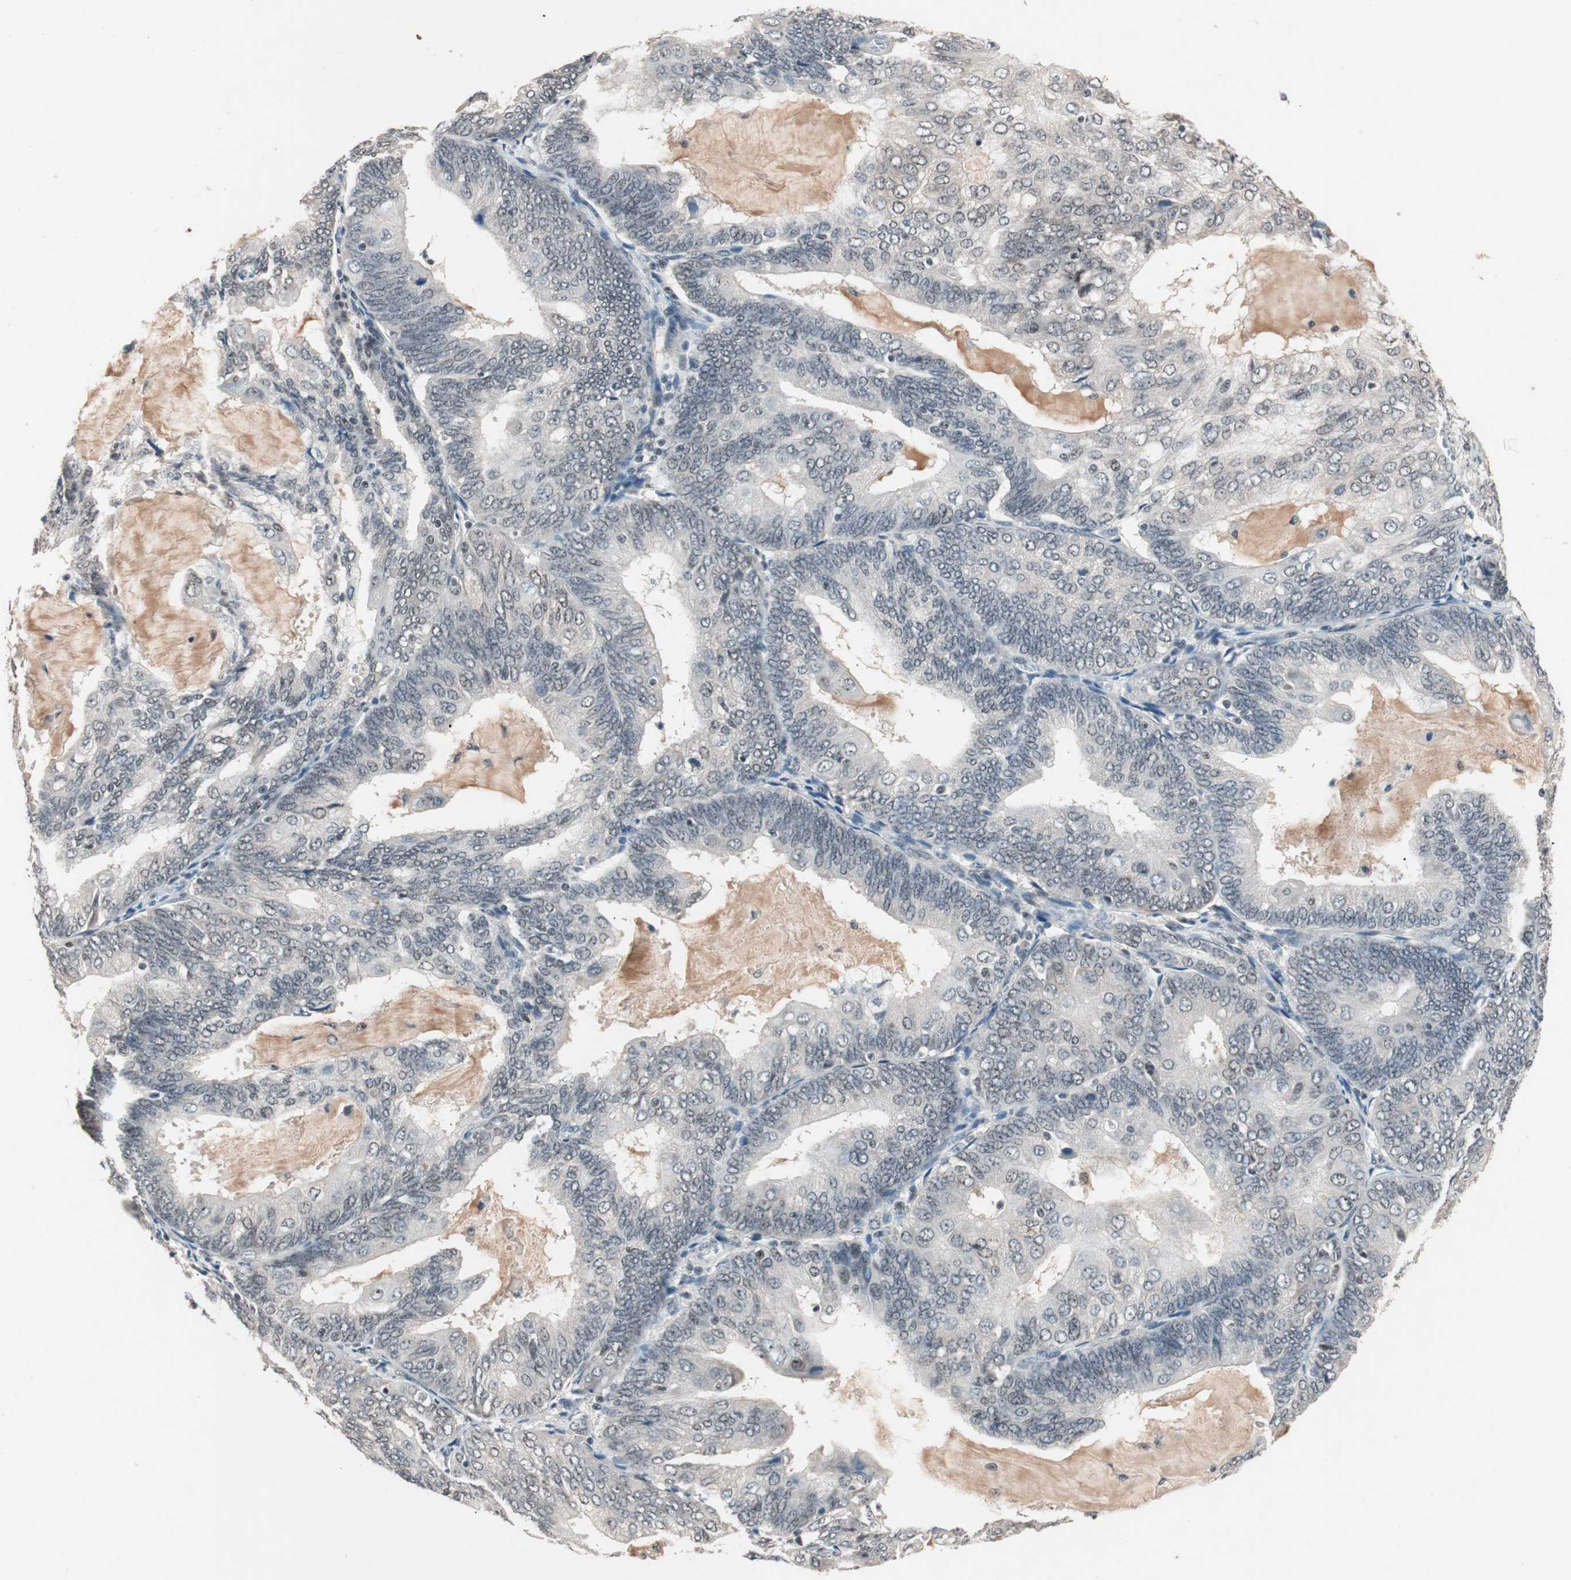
{"staining": {"intensity": "weak", "quantity": "<25%", "location": "nuclear"}, "tissue": "endometrial cancer", "cell_type": "Tumor cells", "image_type": "cancer", "snomed": [{"axis": "morphology", "description": "Adenocarcinoma, NOS"}, {"axis": "topography", "description": "Endometrium"}], "caption": "High power microscopy image of an immunohistochemistry micrograph of endometrial cancer (adenocarcinoma), revealing no significant expression in tumor cells.", "gene": "NFRKB", "patient": {"sex": "female", "age": 81}}